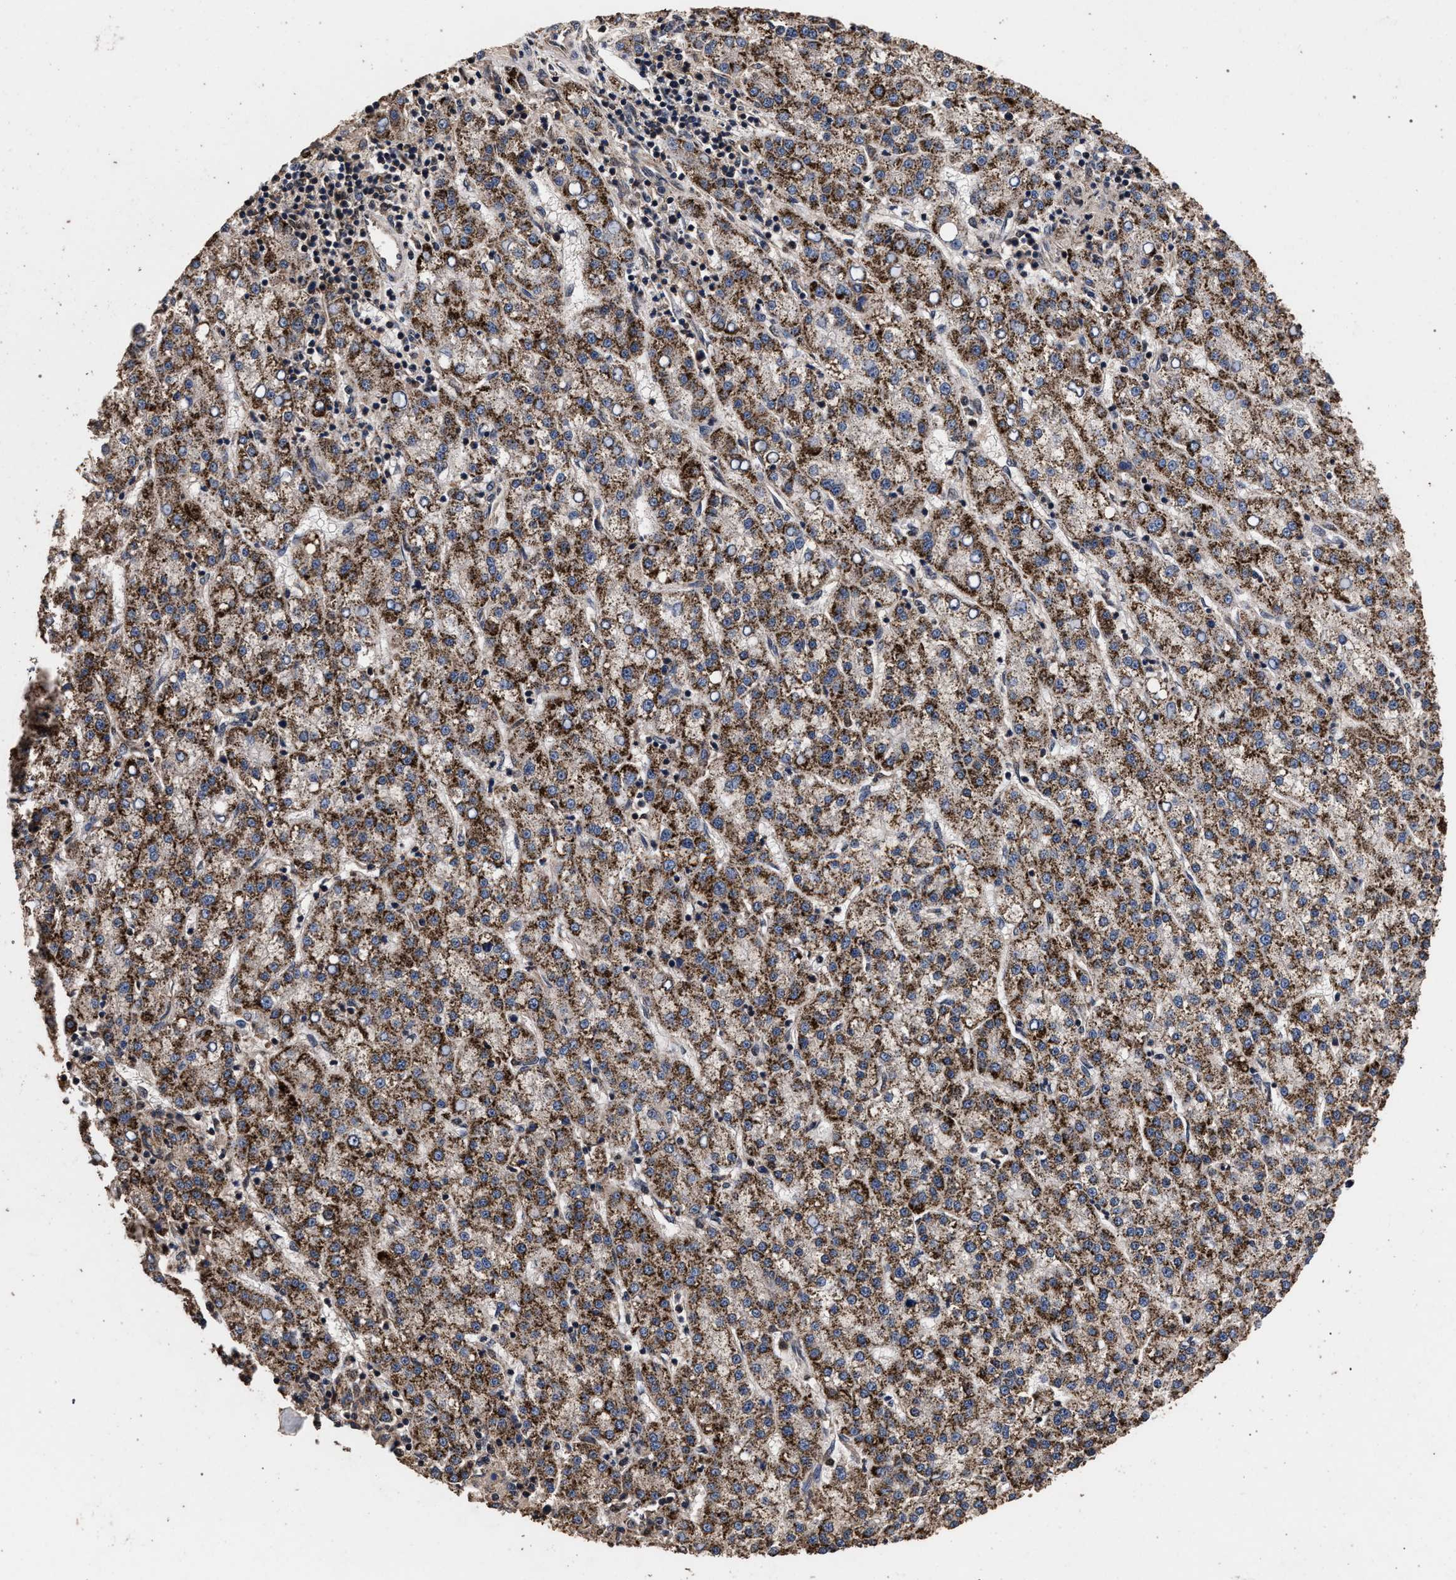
{"staining": {"intensity": "moderate", "quantity": ">75%", "location": "cytoplasmic/membranous"}, "tissue": "liver cancer", "cell_type": "Tumor cells", "image_type": "cancer", "snomed": [{"axis": "morphology", "description": "Carcinoma, Hepatocellular, NOS"}, {"axis": "topography", "description": "Liver"}], "caption": "Human liver cancer stained with a brown dye displays moderate cytoplasmic/membranous positive staining in about >75% of tumor cells.", "gene": "ACOX1", "patient": {"sex": "female", "age": 58}}